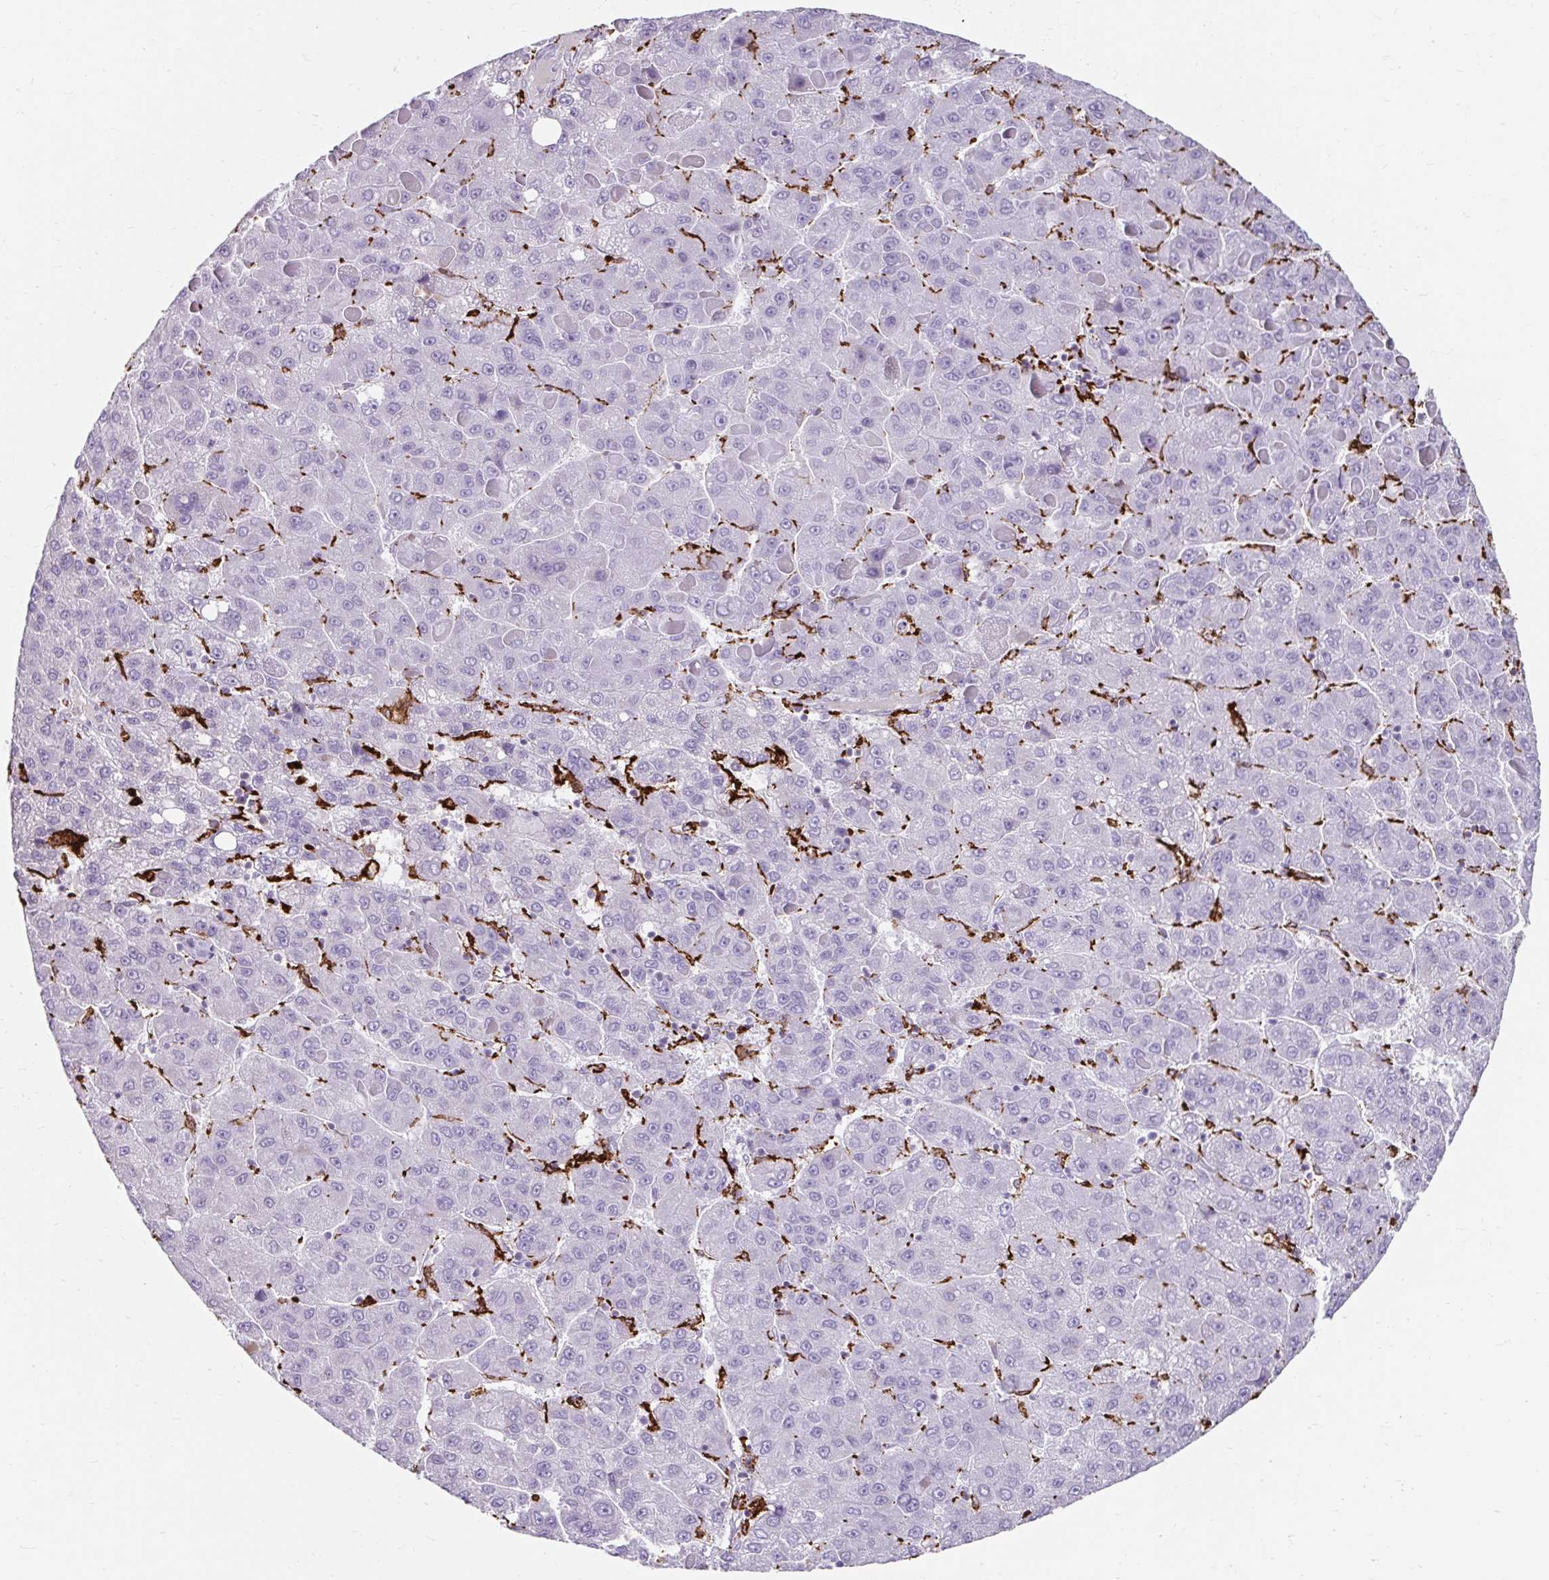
{"staining": {"intensity": "negative", "quantity": "none", "location": "none"}, "tissue": "liver cancer", "cell_type": "Tumor cells", "image_type": "cancer", "snomed": [{"axis": "morphology", "description": "Carcinoma, Hepatocellular, NOS"}, {"axis": "topography", "description": "Liver"}], "caption": "Tumor cells are negative for brown protein staining in liver cancer (hepatocellular carcinoma).", "gene": "CD163", "patient": {"sex": "female", "age": 82}}